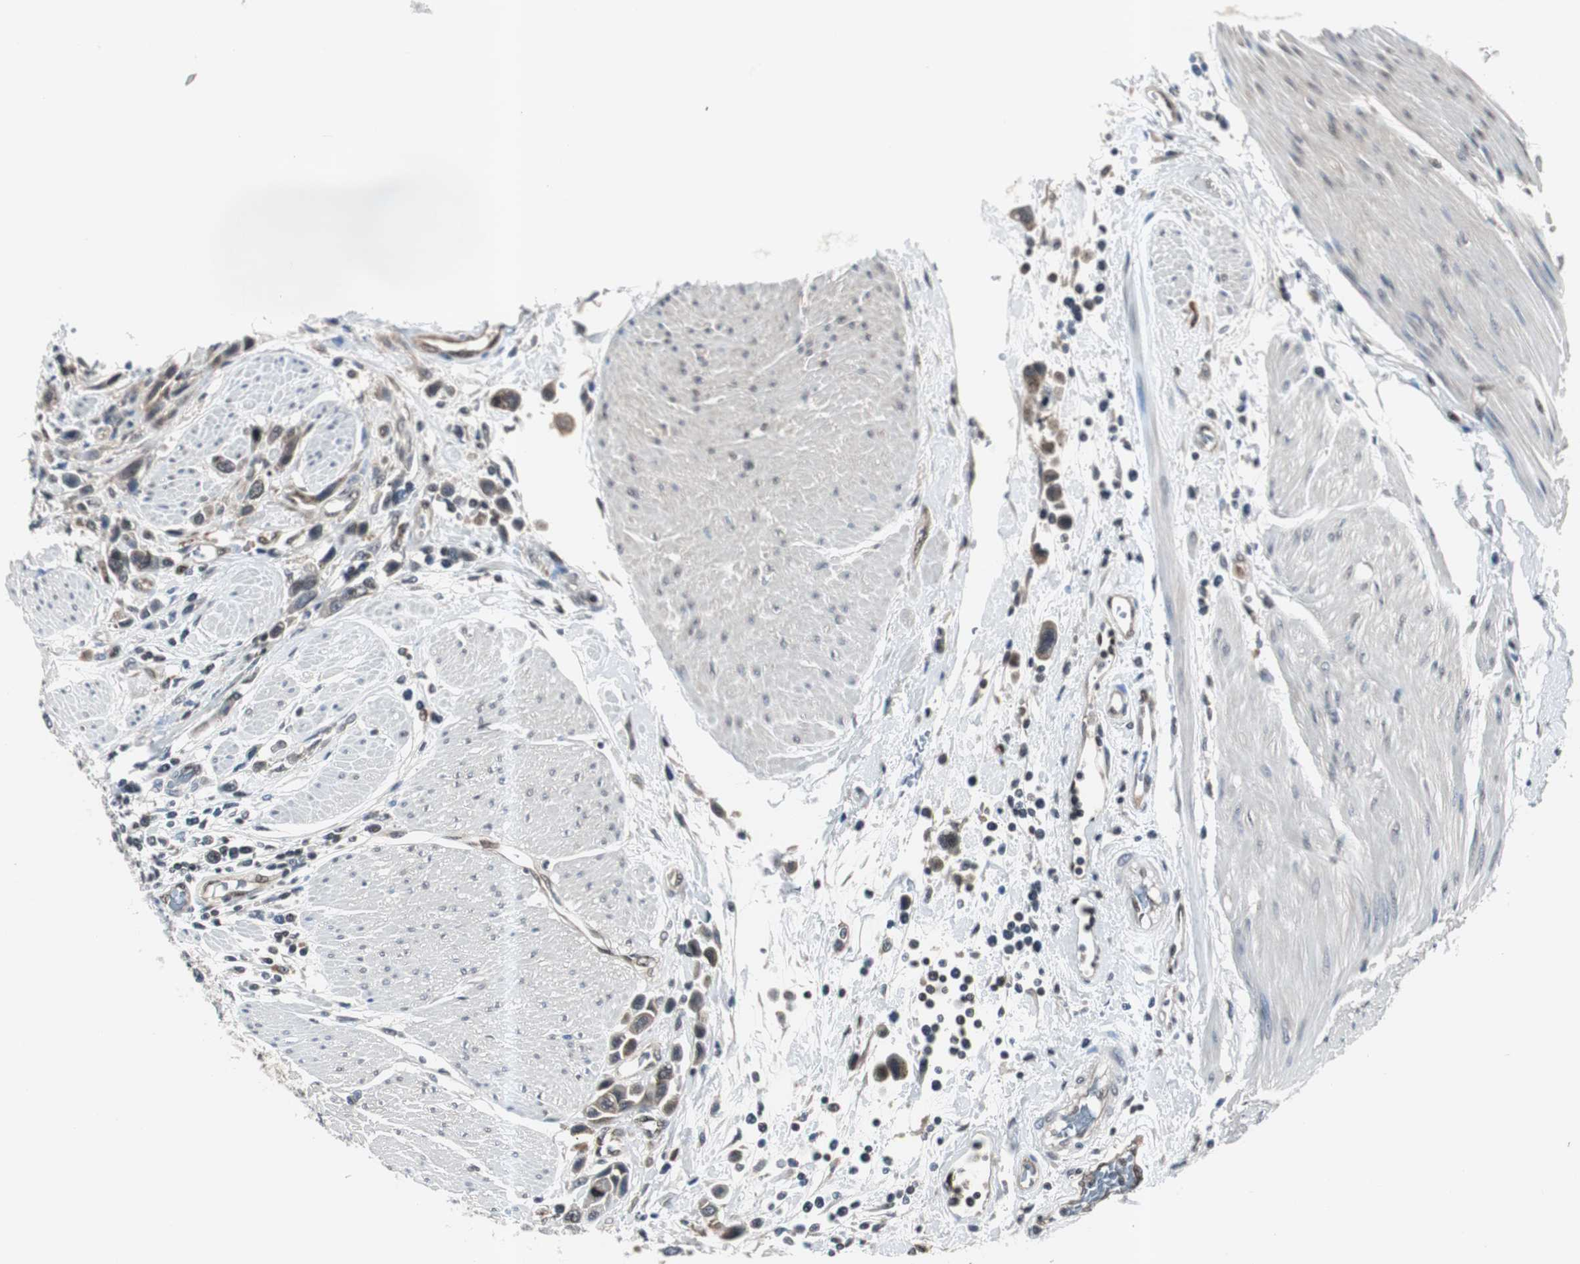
{"staining": {"intensity": "negative", "quantity": "none", "location": "none"}, "tissue": "urothelial cancer", "cell_type": "Tumor cells", "image_type": "cancer", "snomed": [{"axis": "morphology", "description": "Urothelial carcinoma, High grade"}, {"axis": "topography", "description": "Urinary bladder"}], "caption": "Immunohistochemical staining of human urothelial carcinoma (high-grade) shows no significant staining in tumor cells. (DAB immunohistochemistry with hematoxylin counter stain).", "gene": "SMAD1", "patient": {"sex": "male", "age": 50}}